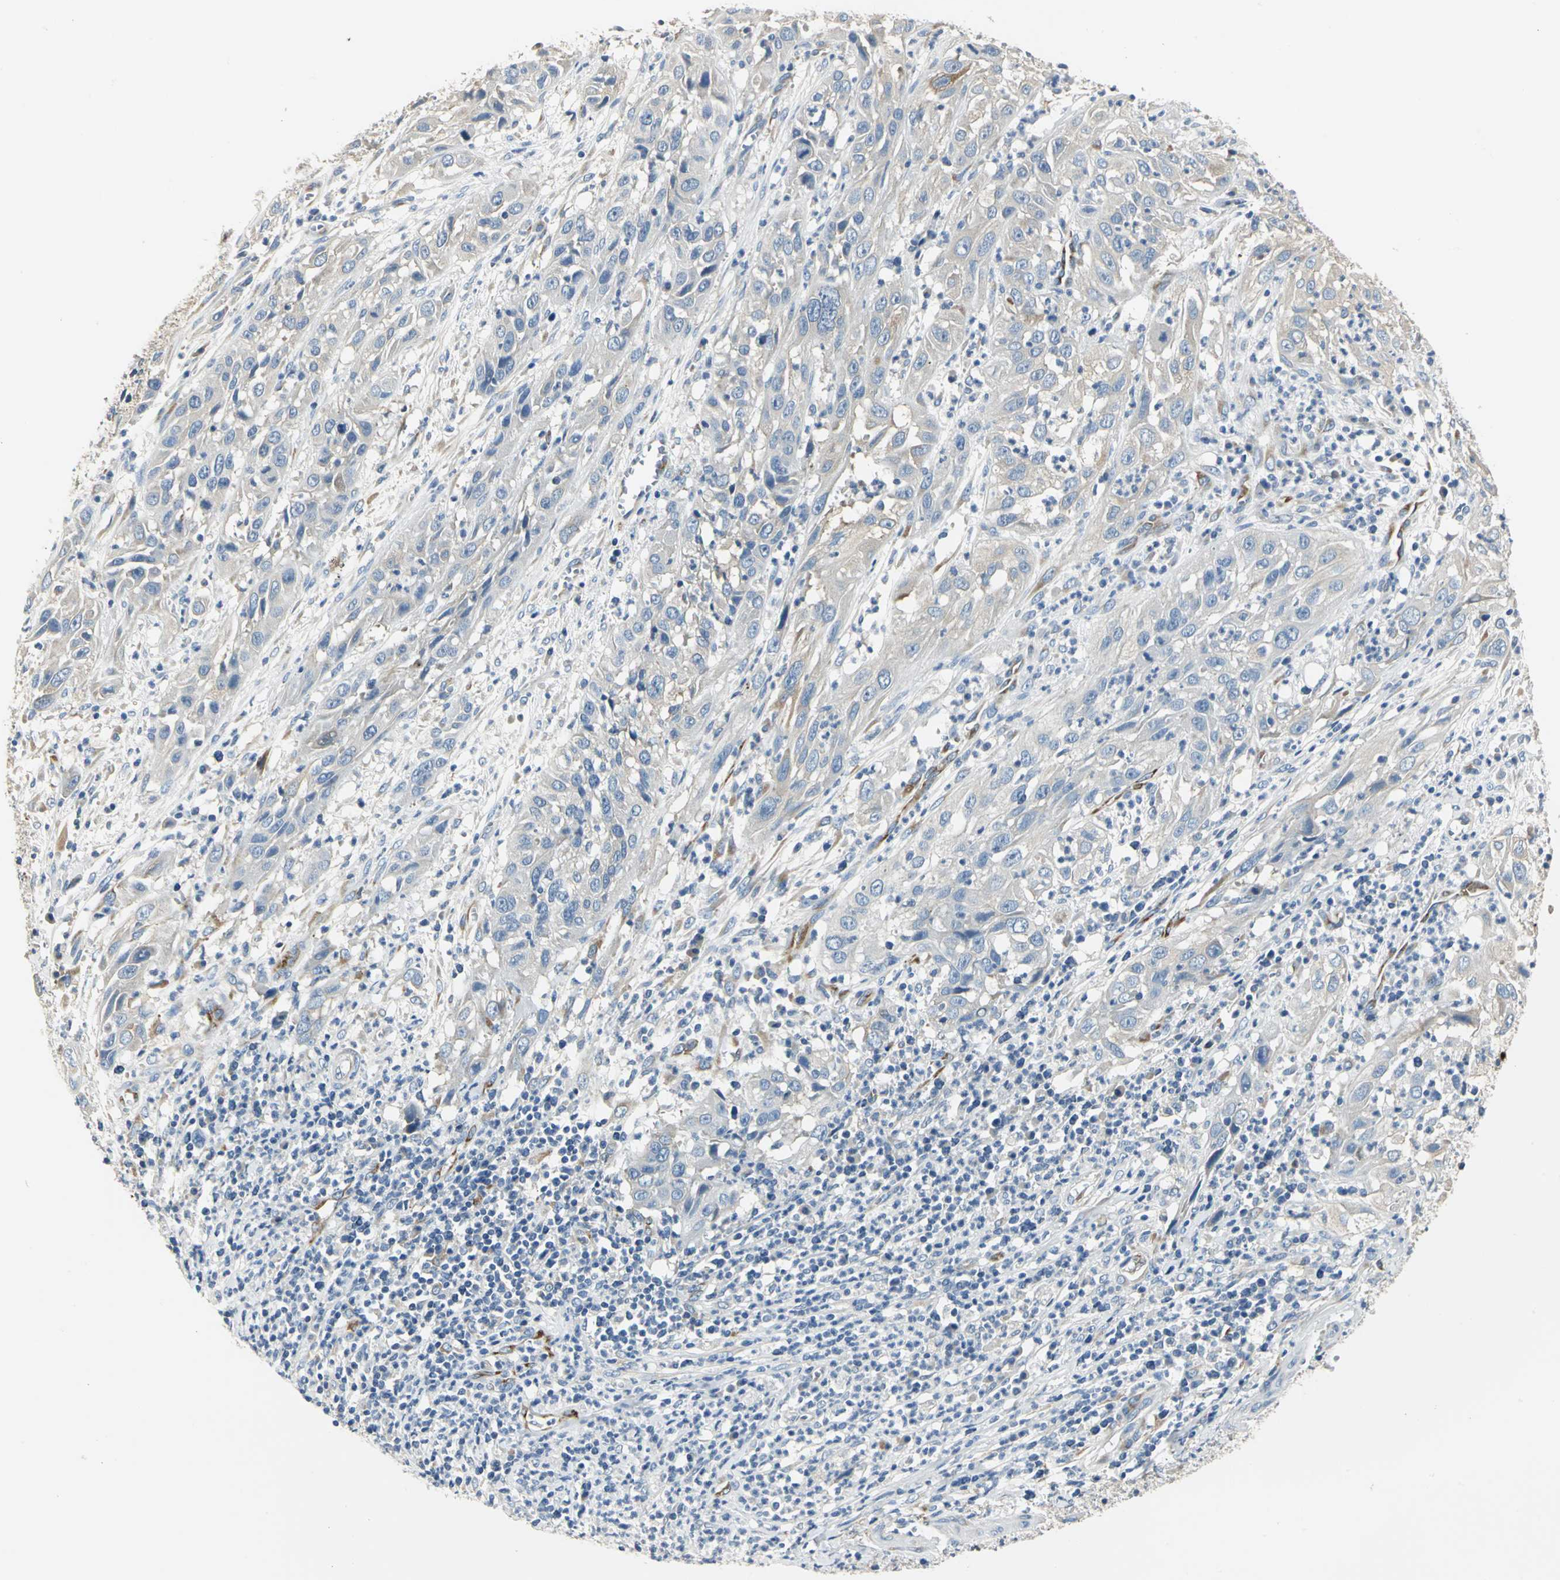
{"staining": {"intensity": "weak", "quantity": "25%-75%", "location": "cytoplasmic/membranous"}, "tissue": "cervical cancer", "cell_type": "Tumor cells", "image_type": "cancer", "snomed": [{"axis": "morphology", "description": "Squamous cell carcinoma, NOS"}, {"axis": "topography", "description": "Cervix"}], "caption": "DAB (3,3'-diaminobenzidine) immunohistochemical staining of human cervical squamous cell carcinoma demonstrates weak cytoplasmic/membranous protein positivity in approximately 25%-75% of tumor cells.", "gene": "B3GNT2", "patient": {"sex": "female", "age": 32}}